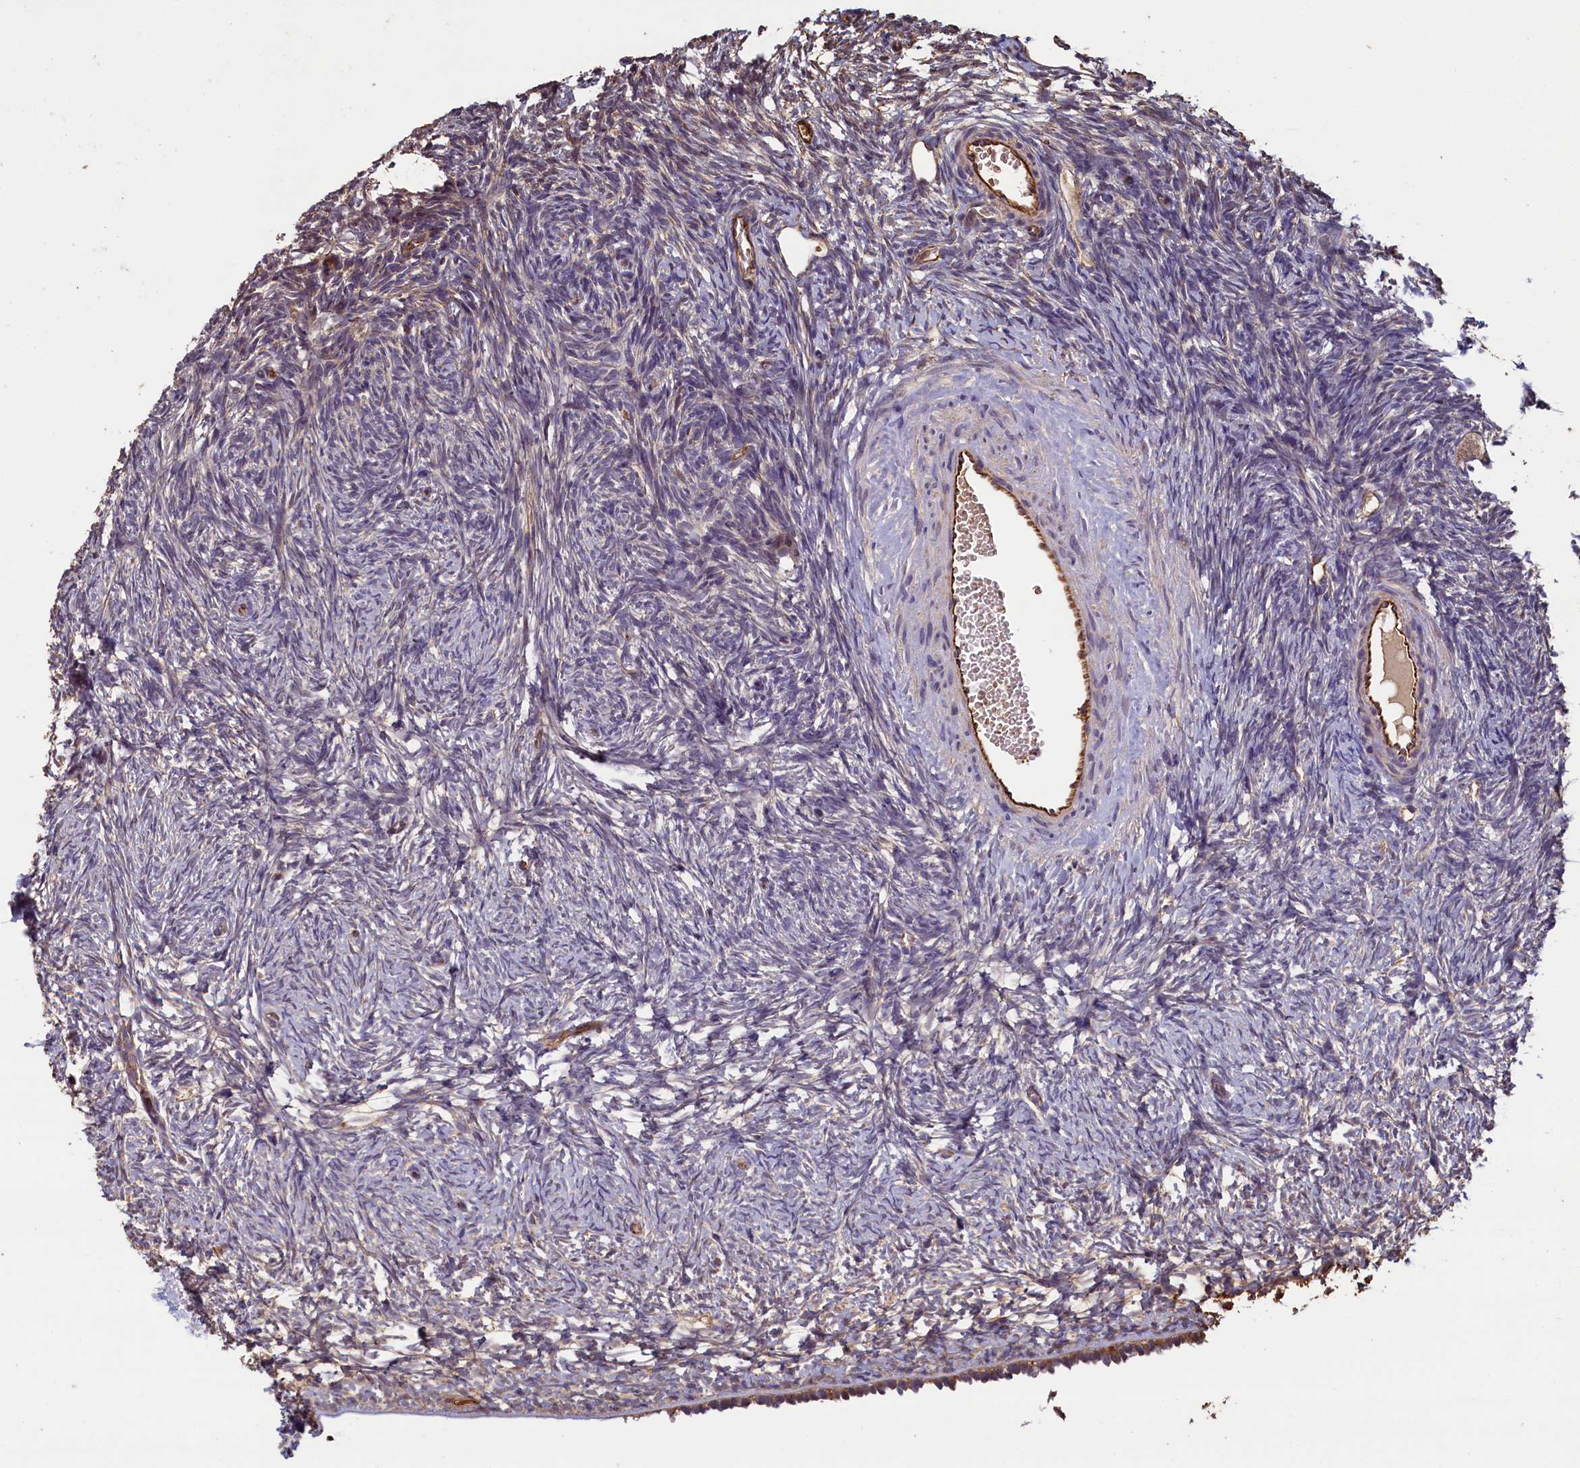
{"staining": {"intensity": "moderate", "quantity": ">75%", "location": "cytoplasmic/membranous"}, "tissue": "ovary", "cell_type": "Follicle cells", "image_type": "normal", "snomed": [{"axis": "morphology", "description": "Normal tissue, NOS"}, {"axis": "topography", "description": "Ovary"}], "caption": "Follicle cells exhibit moderate cytoplasmic/membranous staining in about >75% of cells in normal ovary. The staining is performed using DAB brown chromogen to label protein expression. The nuclei are counter-stained blue using hematoxylin.", "gene": "ACSBG1", "patient": {"sex": "female", "age": 34}}